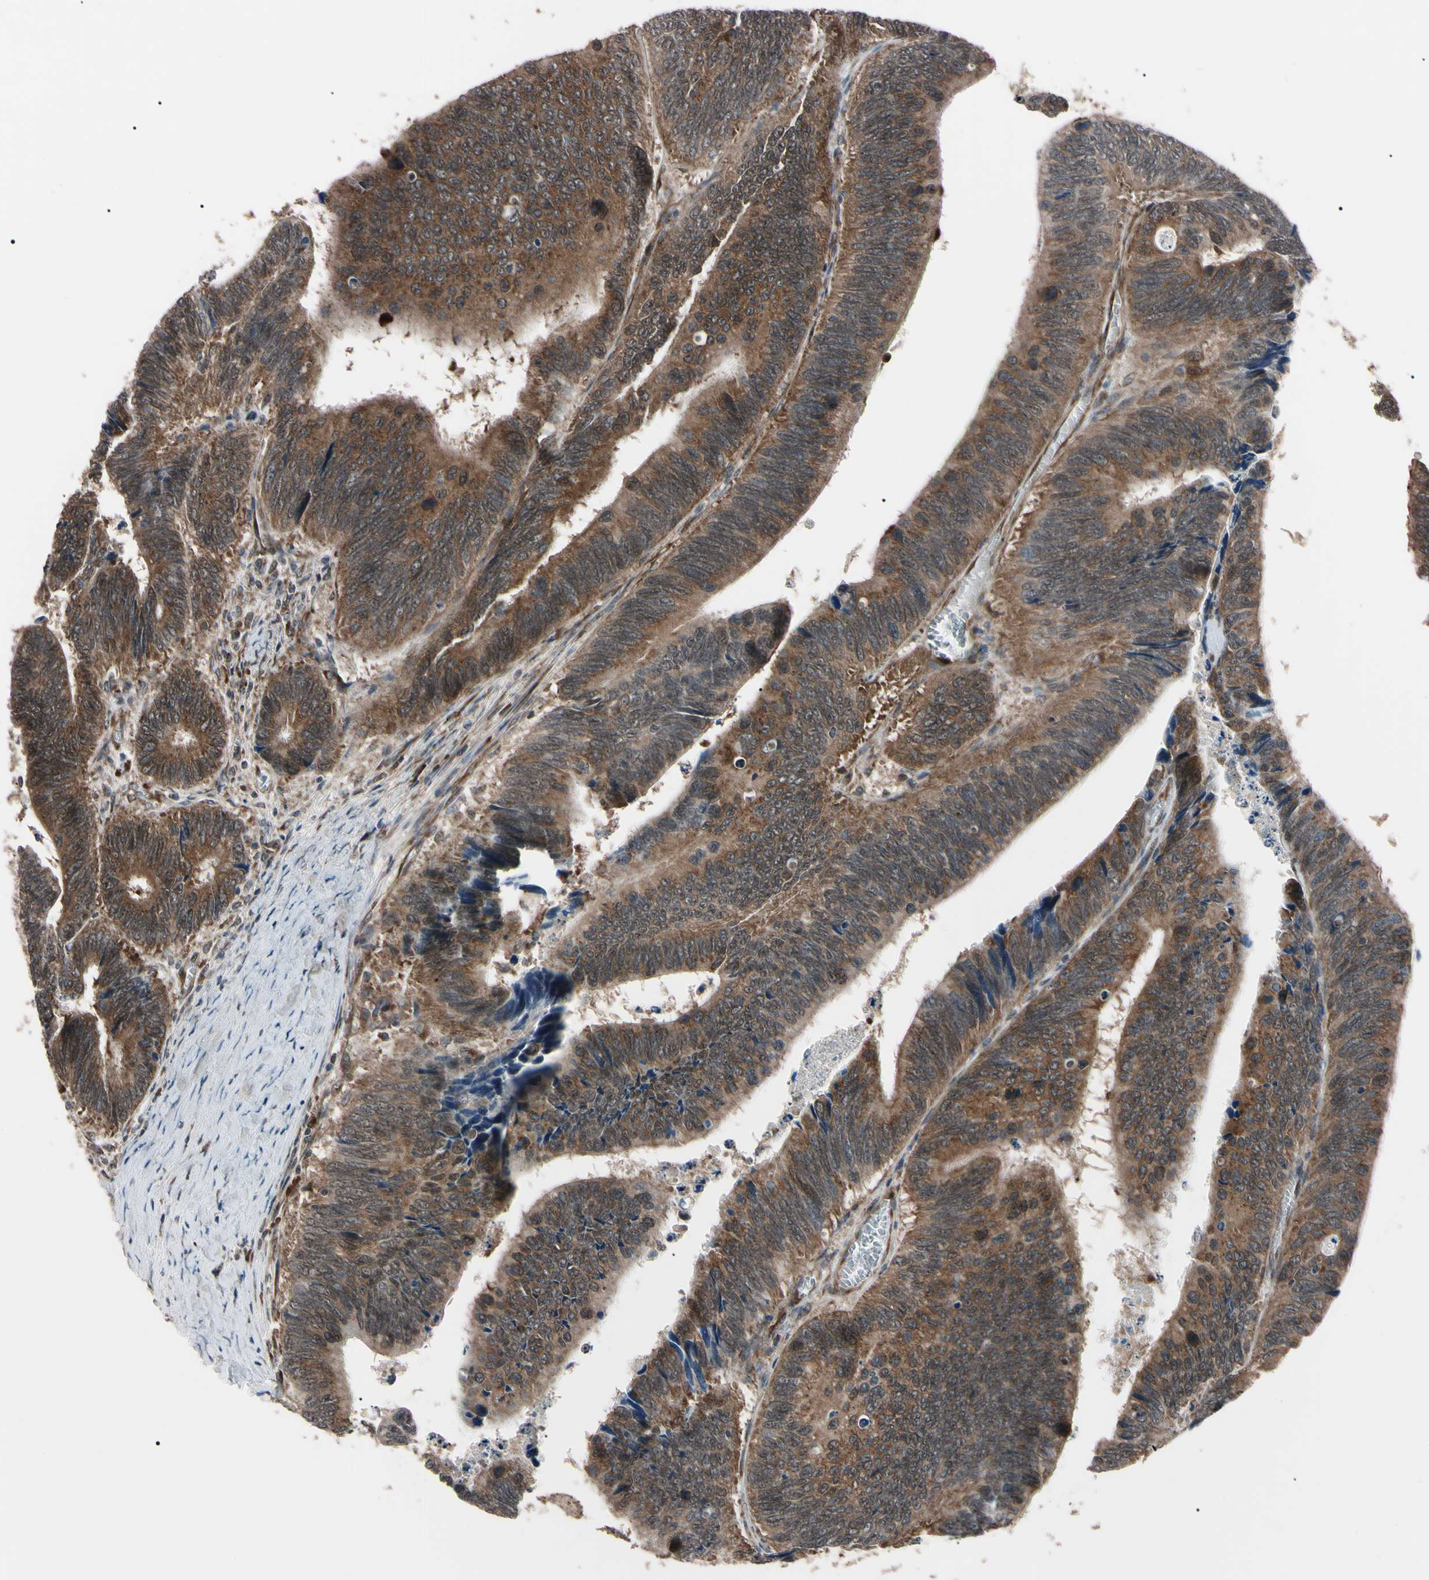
{"staining": {"intensity": "strong", "quantity": ">75%", "location": "cytoplasmic/membranous"}, "tissue": "colorectal cancer", "cell_type": "Tumor cells", "image_type": "cancer", "snomed": [{"axis": "morphology", "description": "Adenocarcinoma, NOS"}, {"axis": "topography", "description": "Colon"}], "caption": "Immunohistochemical staining of colorectal cancer reveals high levels of strong cytoplasmic/membranous protein positivity in about >75% of tumor cells.", "gene": "GUCY1B1", "patient": {"sex": "male", "age": 72}}